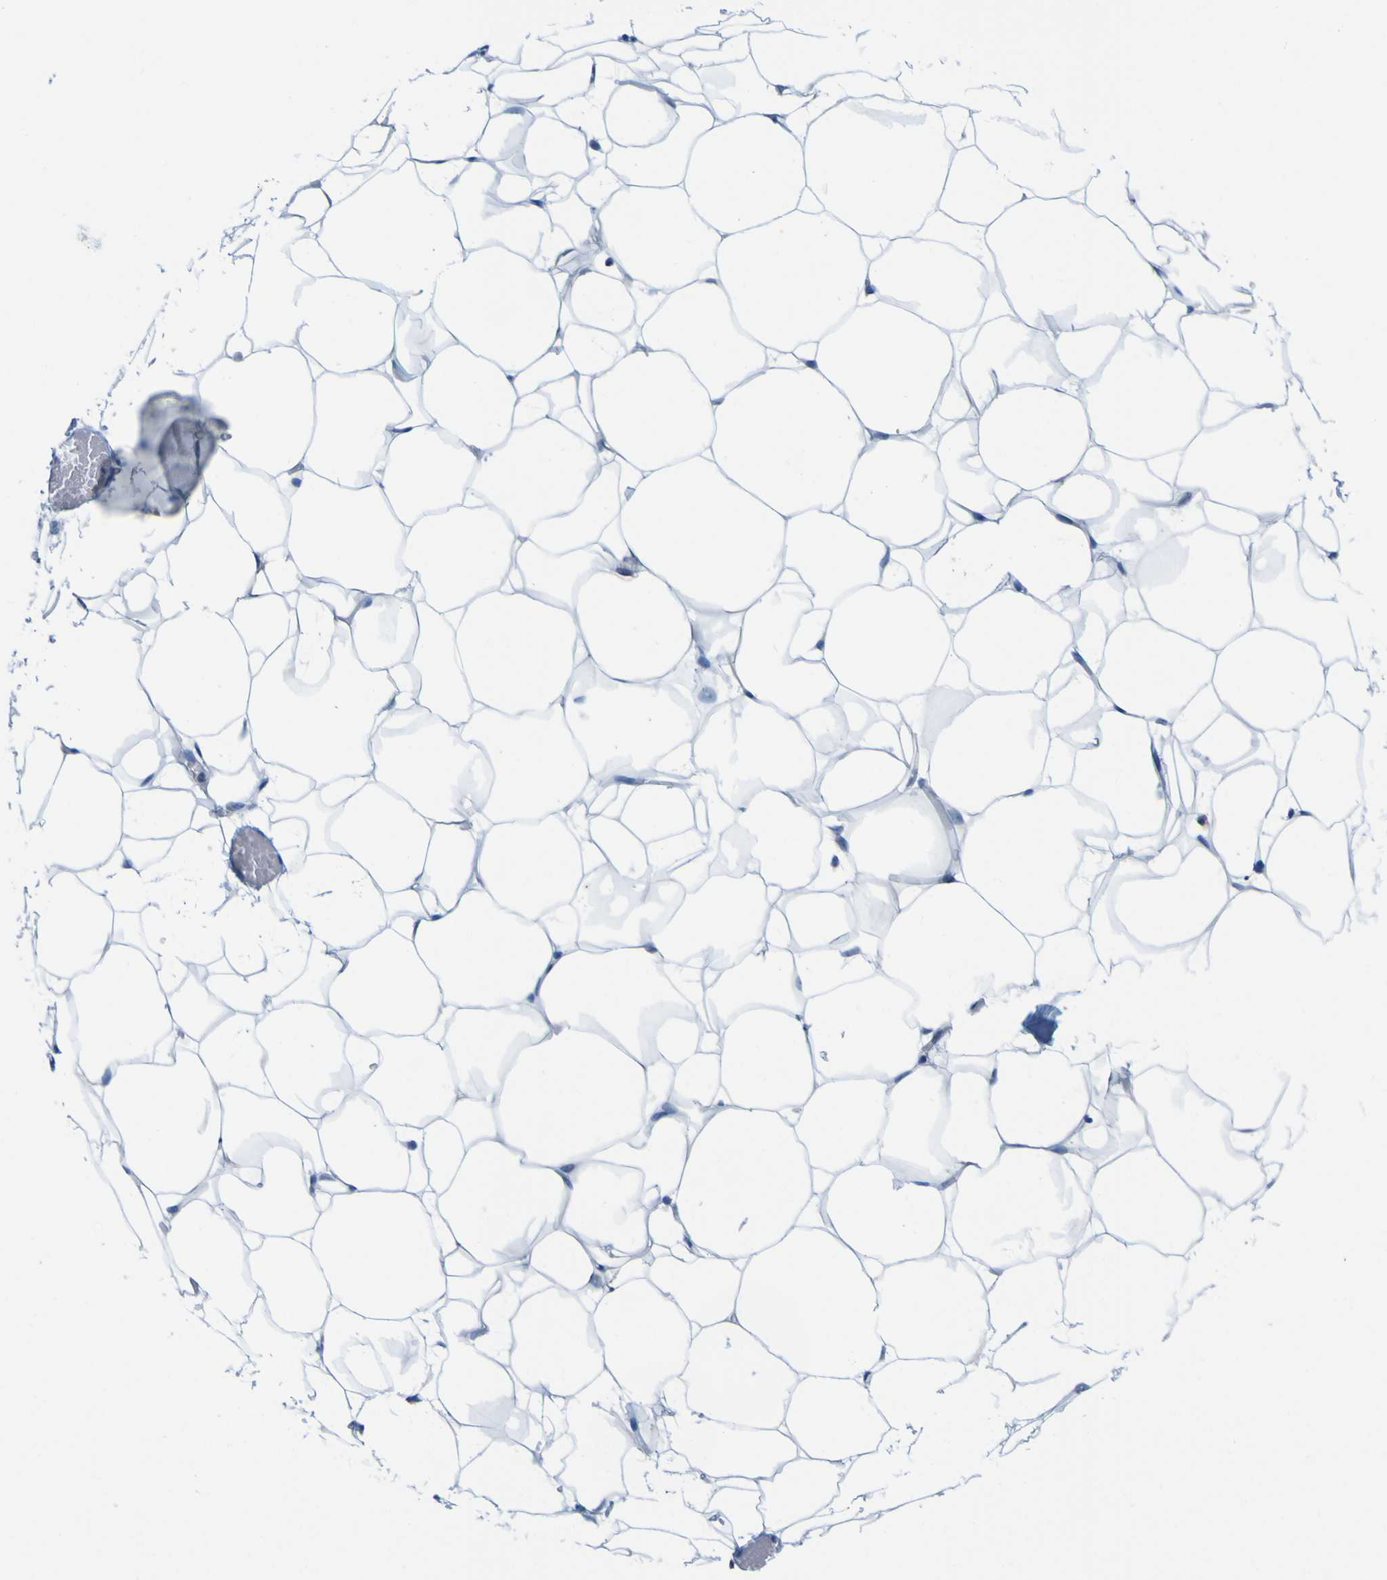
{"staining": {"intensity": "negative", "quantity": "none", "location": "none"}, "tissue": "adipose tissue", "cell_type": "Adipocytes", "image_type": "normal", "snomed": [{"axis": "morphology", "description": "Normal tissue, NOS"}, {"axis": "topography", "description": "Breast"}, {"axis": "topography", "description": "Adipose tissue"}], "caption": "Immunohistochemical staining of normal human adipose tissue displays no significant staining in adipocytes. (Brightfield microscopy of DAB IHC at high magnification).", "gene": "ABHD3", "patient": {"sex": "female", "age": 25}}